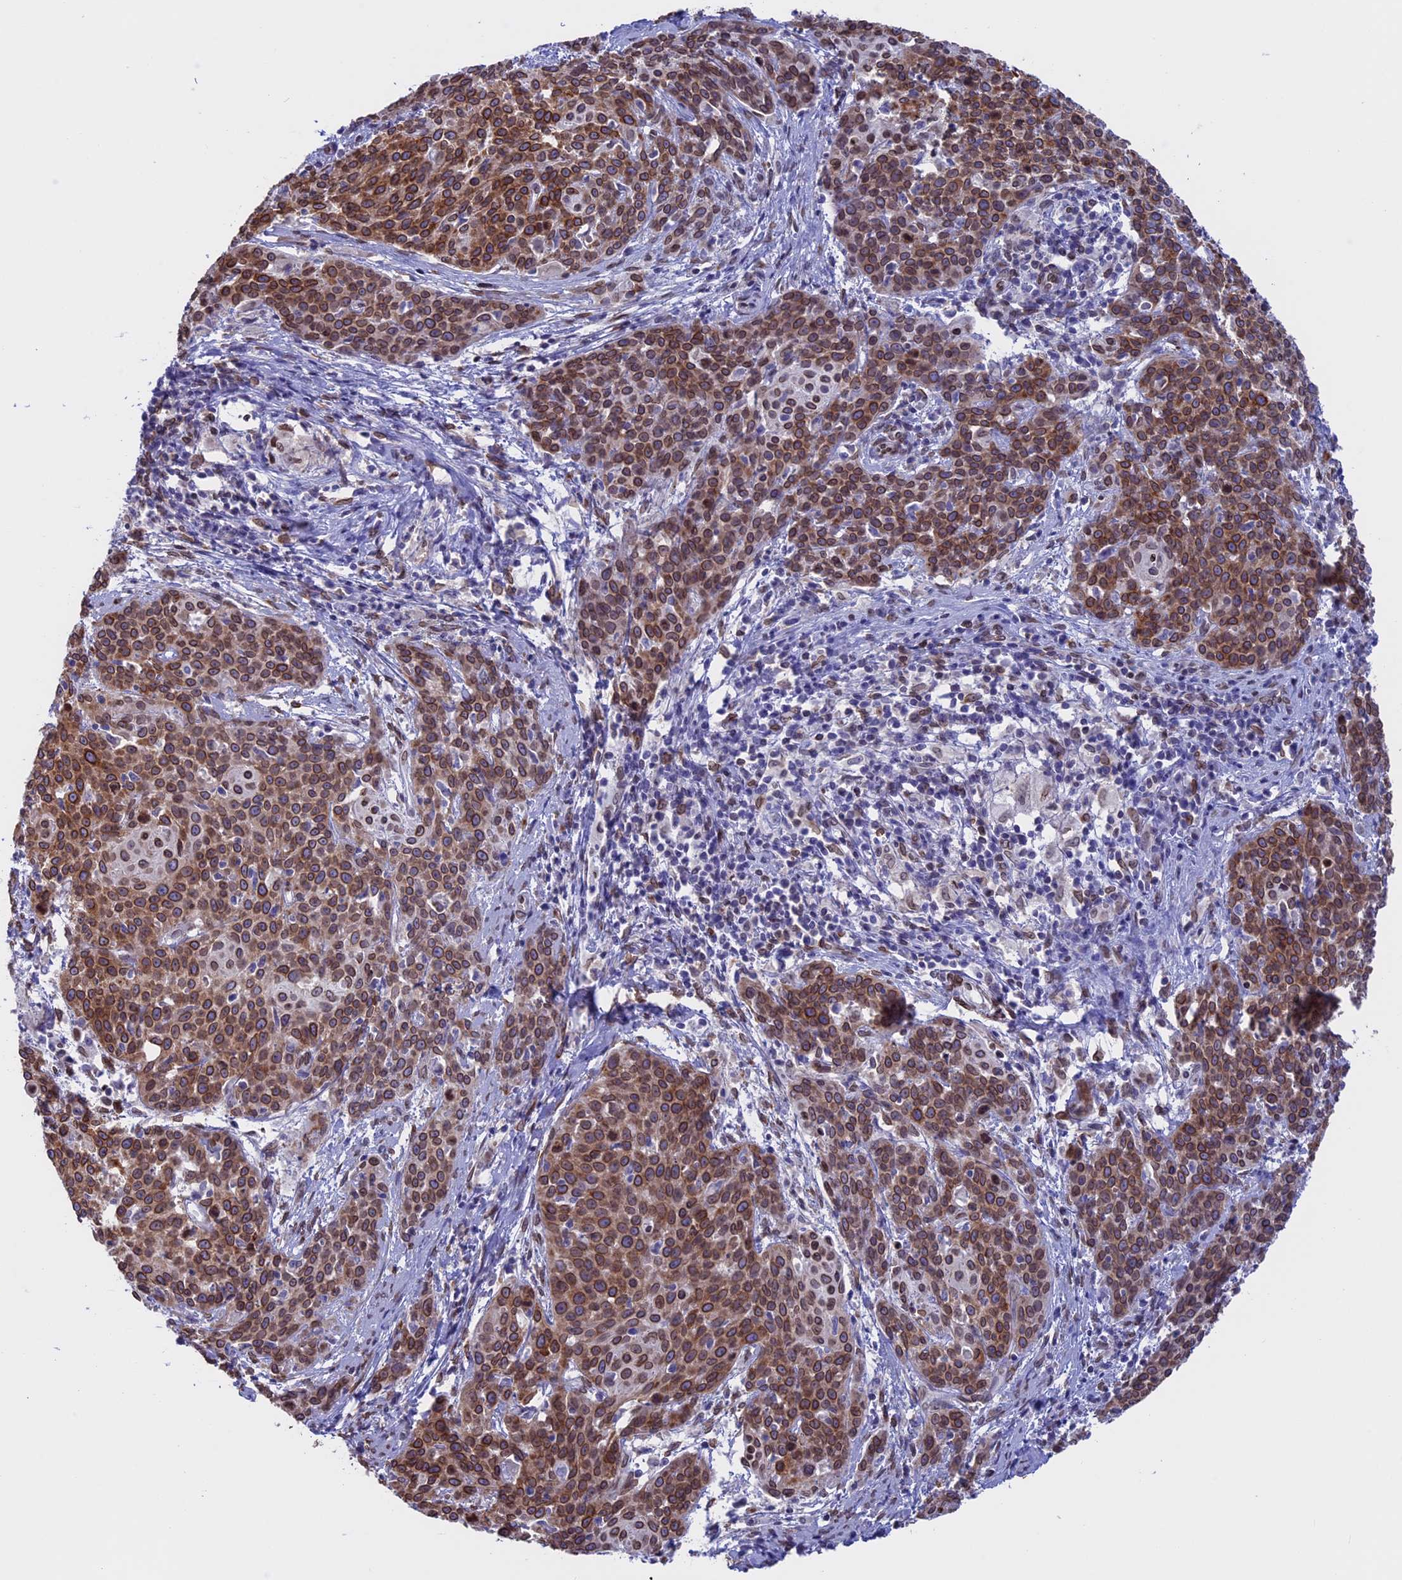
{"staining": {"intensity": "moderate", "quantity": ">75%", "location": "cytoplasmic/membranous,nuclear"}, "tissue": "cervical cancer", "cell_type": "Tumor cells", "image_type": "cancer", "snomed": [{"axis": "morphology", "description": "Squamous cell carcinoma, NOS"}, {"axis": "topography", "description": "Cervix"}], "caption": "The image demonstrates immunohistochemical staining of cervical cancer (squamous cell carcinoma). There is moderate cytoplasmic/membranous and nuclear expression is appreciated in approximately >75% of tumor cells. Using DAB (3,3'-diaminobenzidine) (brown) and hematoxylin (blue) stains, captured at high magnification using brightfield microscopy.", "gene": "TMPRSS7", "patient": {"sex": "female", "age": 38}}